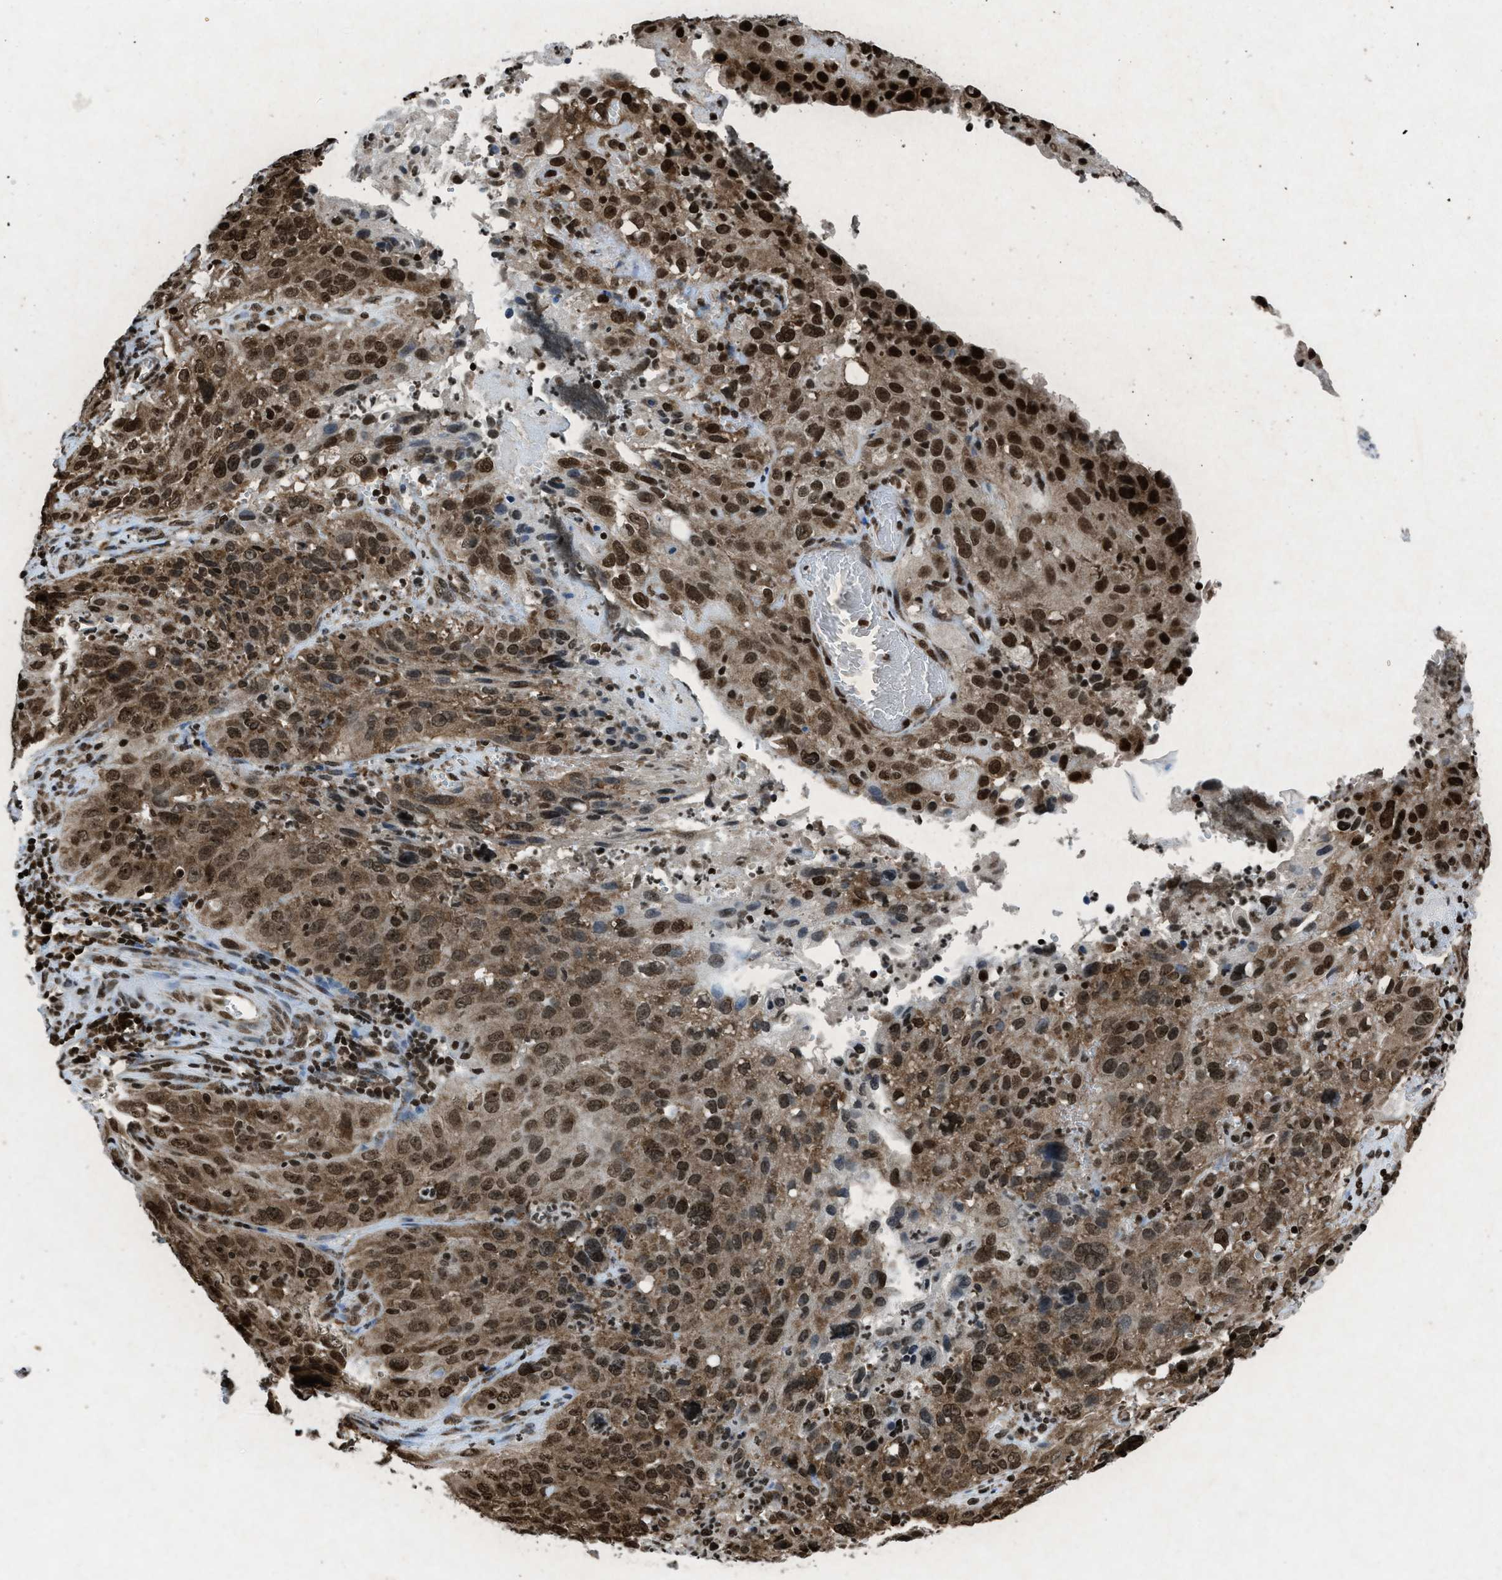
{"staining": {"intensity": "moderate", "quantity": ">75%", "location": "cytoplasmic/membranous,nuclear"}, "tissue": "cervical cancer", "cell_type": "Tumor cells", "image_type": "cancer", "snomed": [{"axis": "morphology", "description": "Squamous cell carcinoma, NOS"}, {"axis": "topography", "description": "Cervix"}], "caption": "This is an image of immunohistochemistry staining of cervical squamous cell carcinoma, which shows moderate staining in the cytoplasmic/membranous and nuclear of tumor cells.", "gene": "NXF1", "patient": {"sex": "female", "age": 32}}